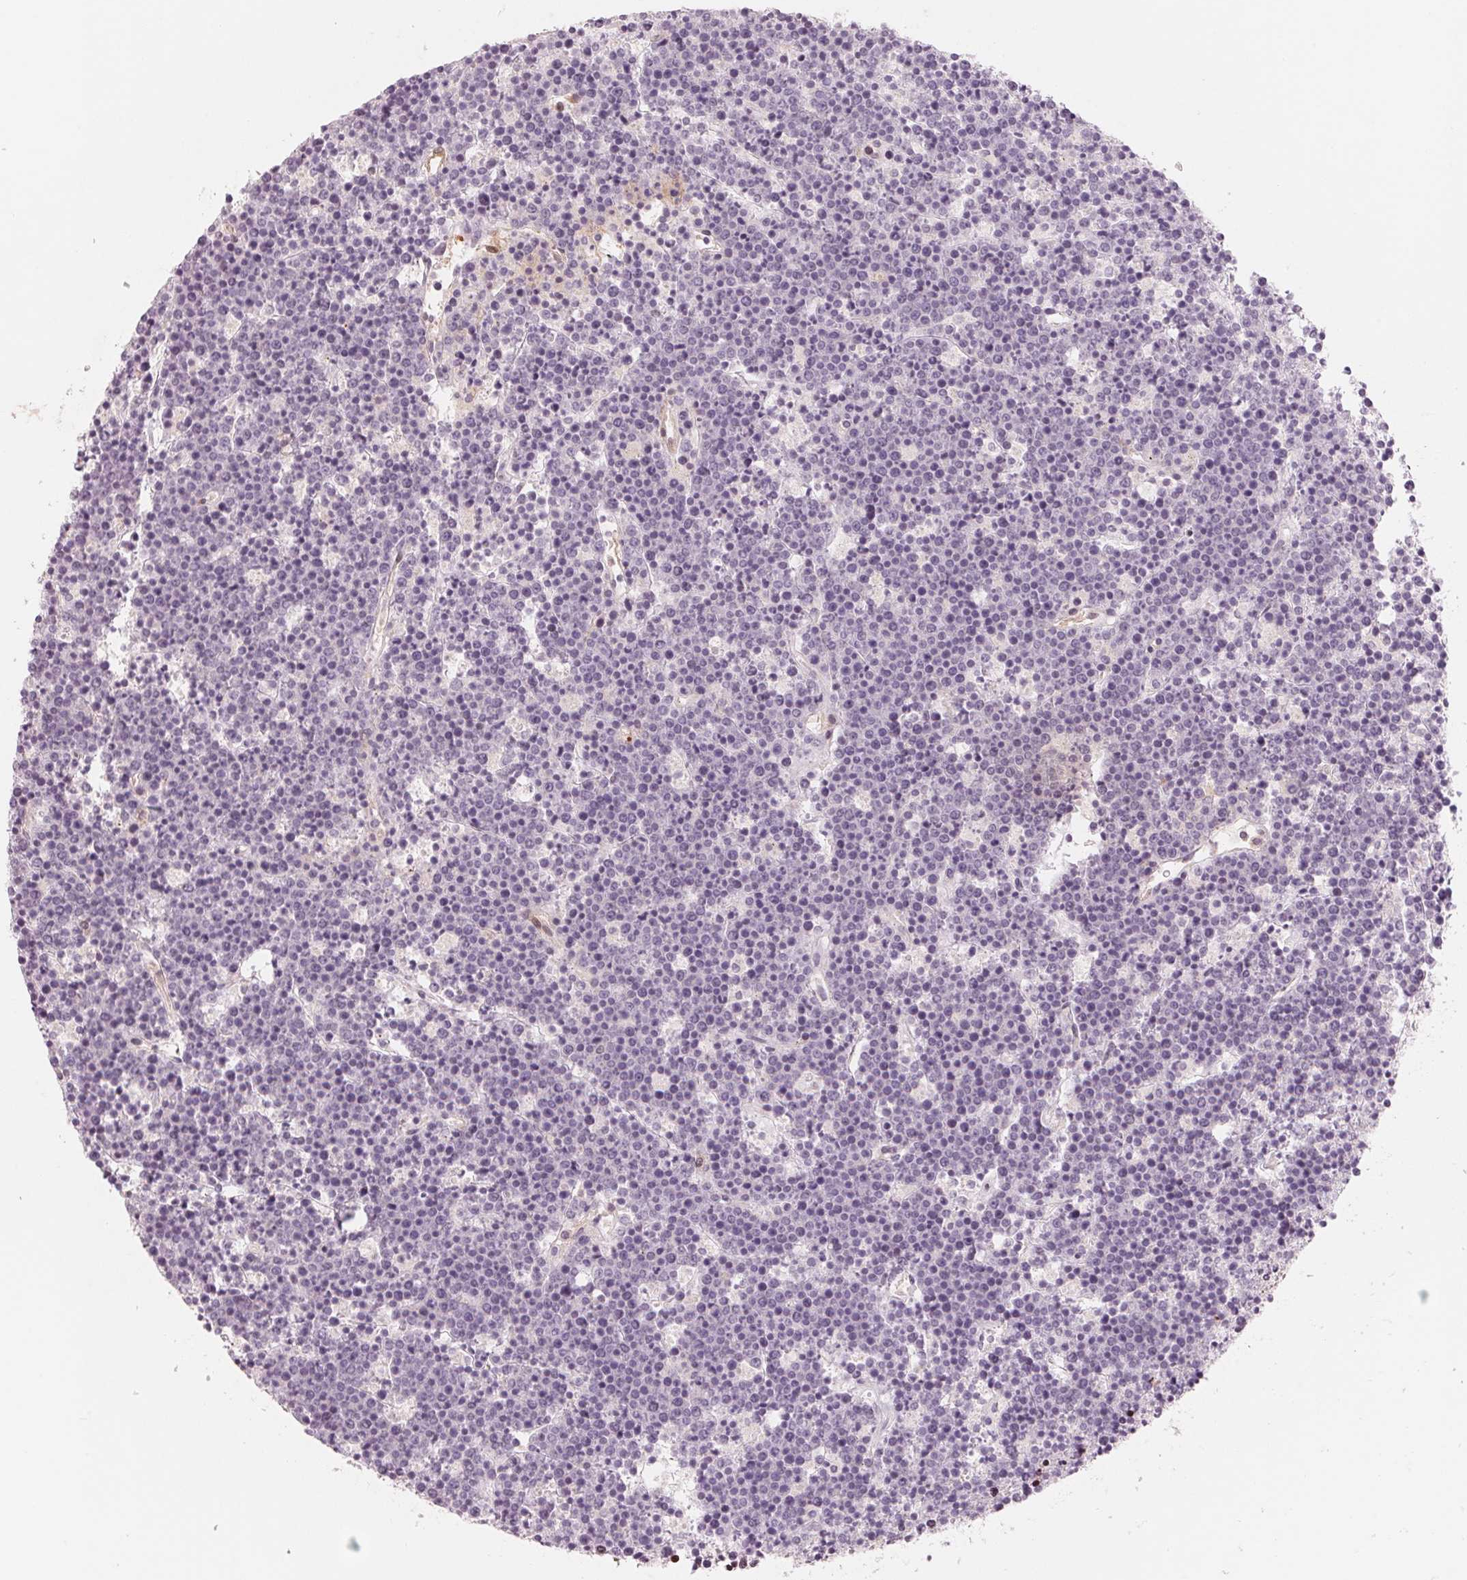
{"staining": {"intensity": "negative", "quantity": "none", "location": "none"}, "tissue": "lymphoma", "cell_type": "Tumor cells", "image_type": "cancer", "snomed": [{"axis": "morphology", "description": "Malignant lymphoma, non-Hodgkin's type, High grade"}, {"axis": "topography", "description": "Ovary"}], "caption": "Micrograph shows no protein expression in tumor cells of malignant lymphoma, non-Hodgkin's type (high-grade) tissue. The staining was performed using DAB to visualize the protein expression in brown, while the nuclei were stained in blue with hematoxylin (Magnification: 20x).", "gene": "SLC17A4", "patient": {"sex": "female", "age": 56}}